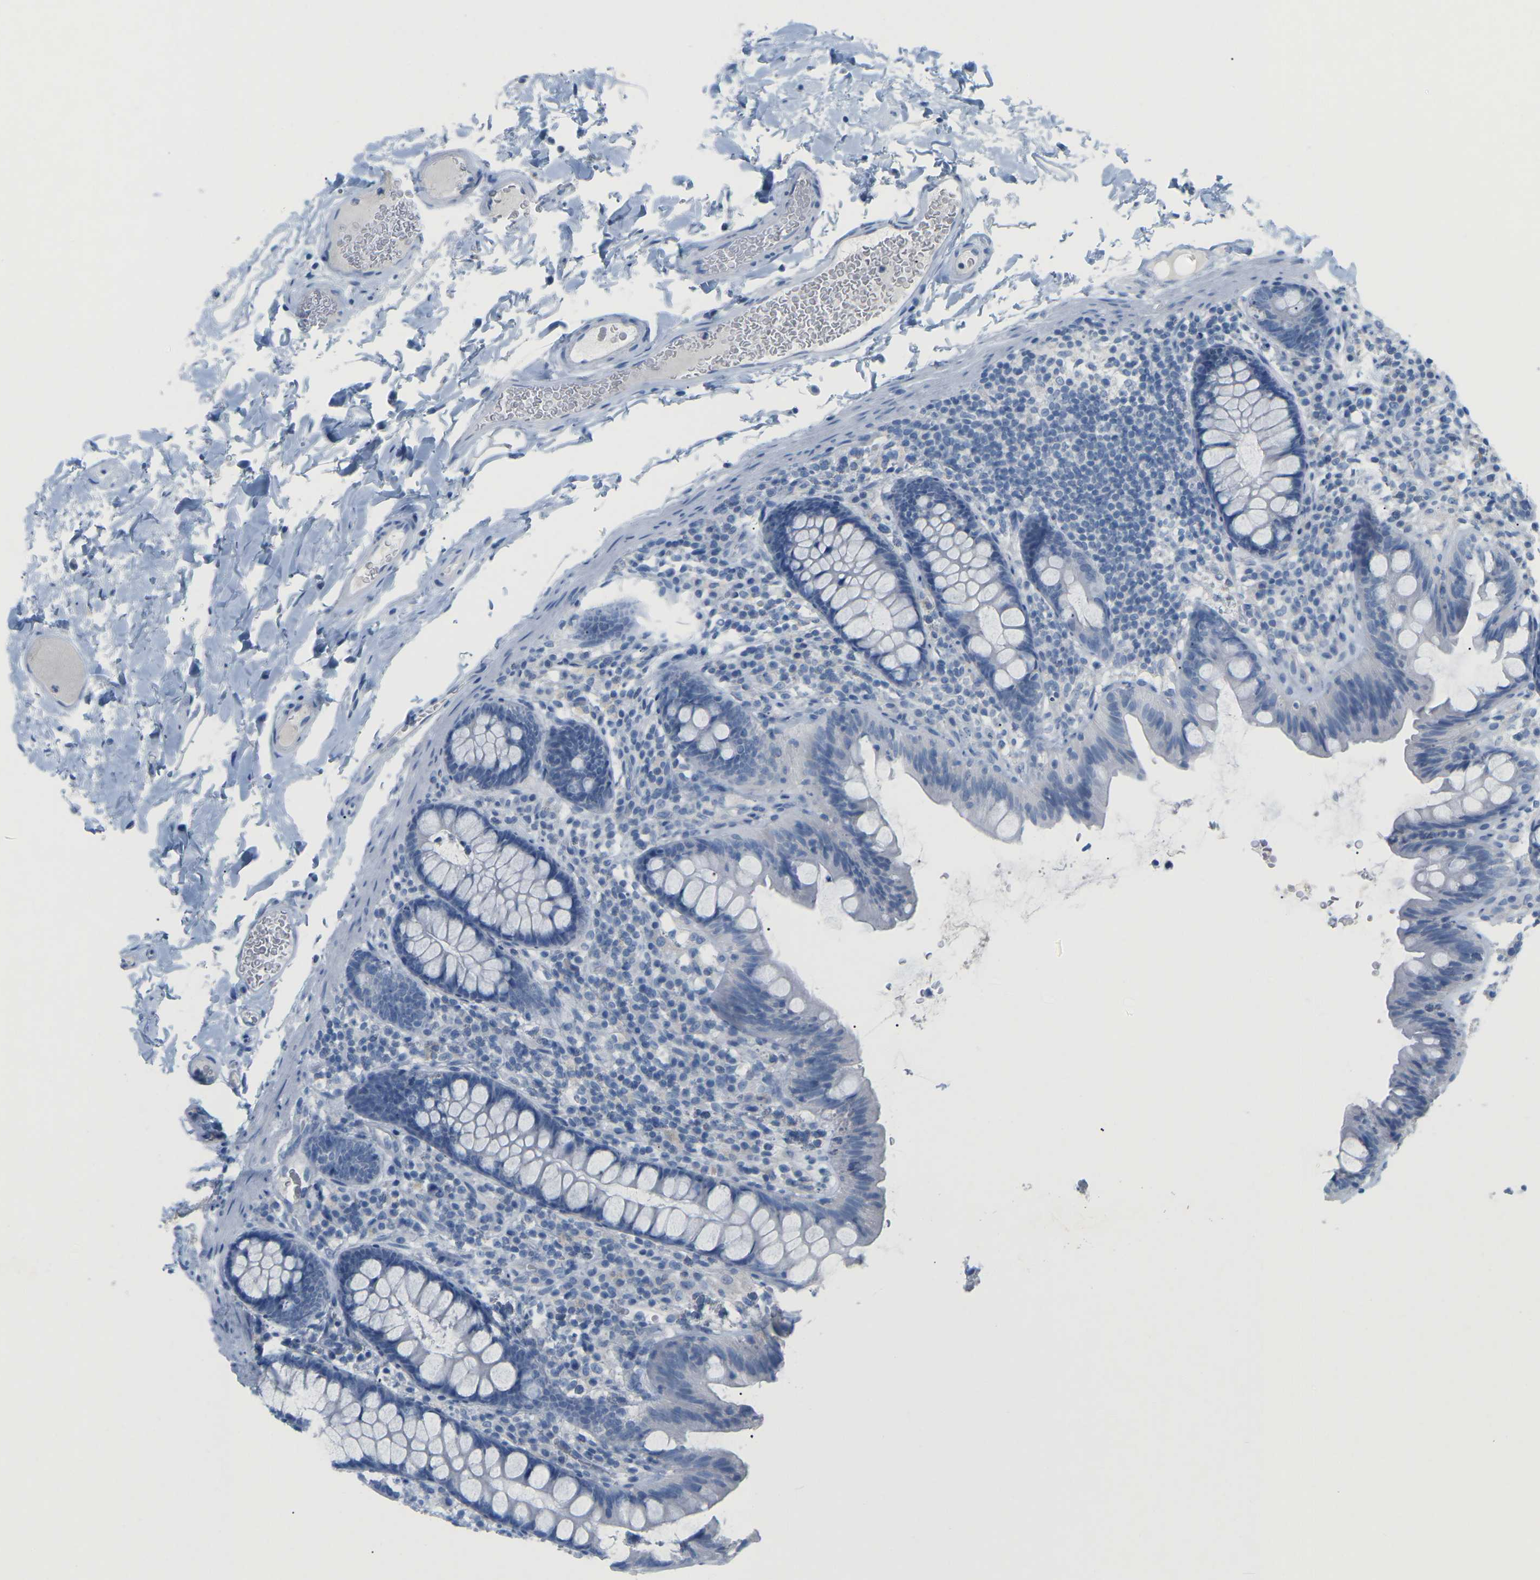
{"staining": {"intensity": "negative", "quantity": "none", "location": "none"}, "tissue": "colon", "cell_type": "Endothelial cells", "image_type": "normal", "snomed": [{"axis": "morphology", "description": "Normal tissue, NOS"}, {"axis": "topography", "description": "Colon"}], "caption": "A high-resolution histopathology image shows immunohistochemistry staining of benign colon, which shows no significant expression in endothelial cells.", "gene": "HBG2", "patient": {"sex": "female", "age": 80}}